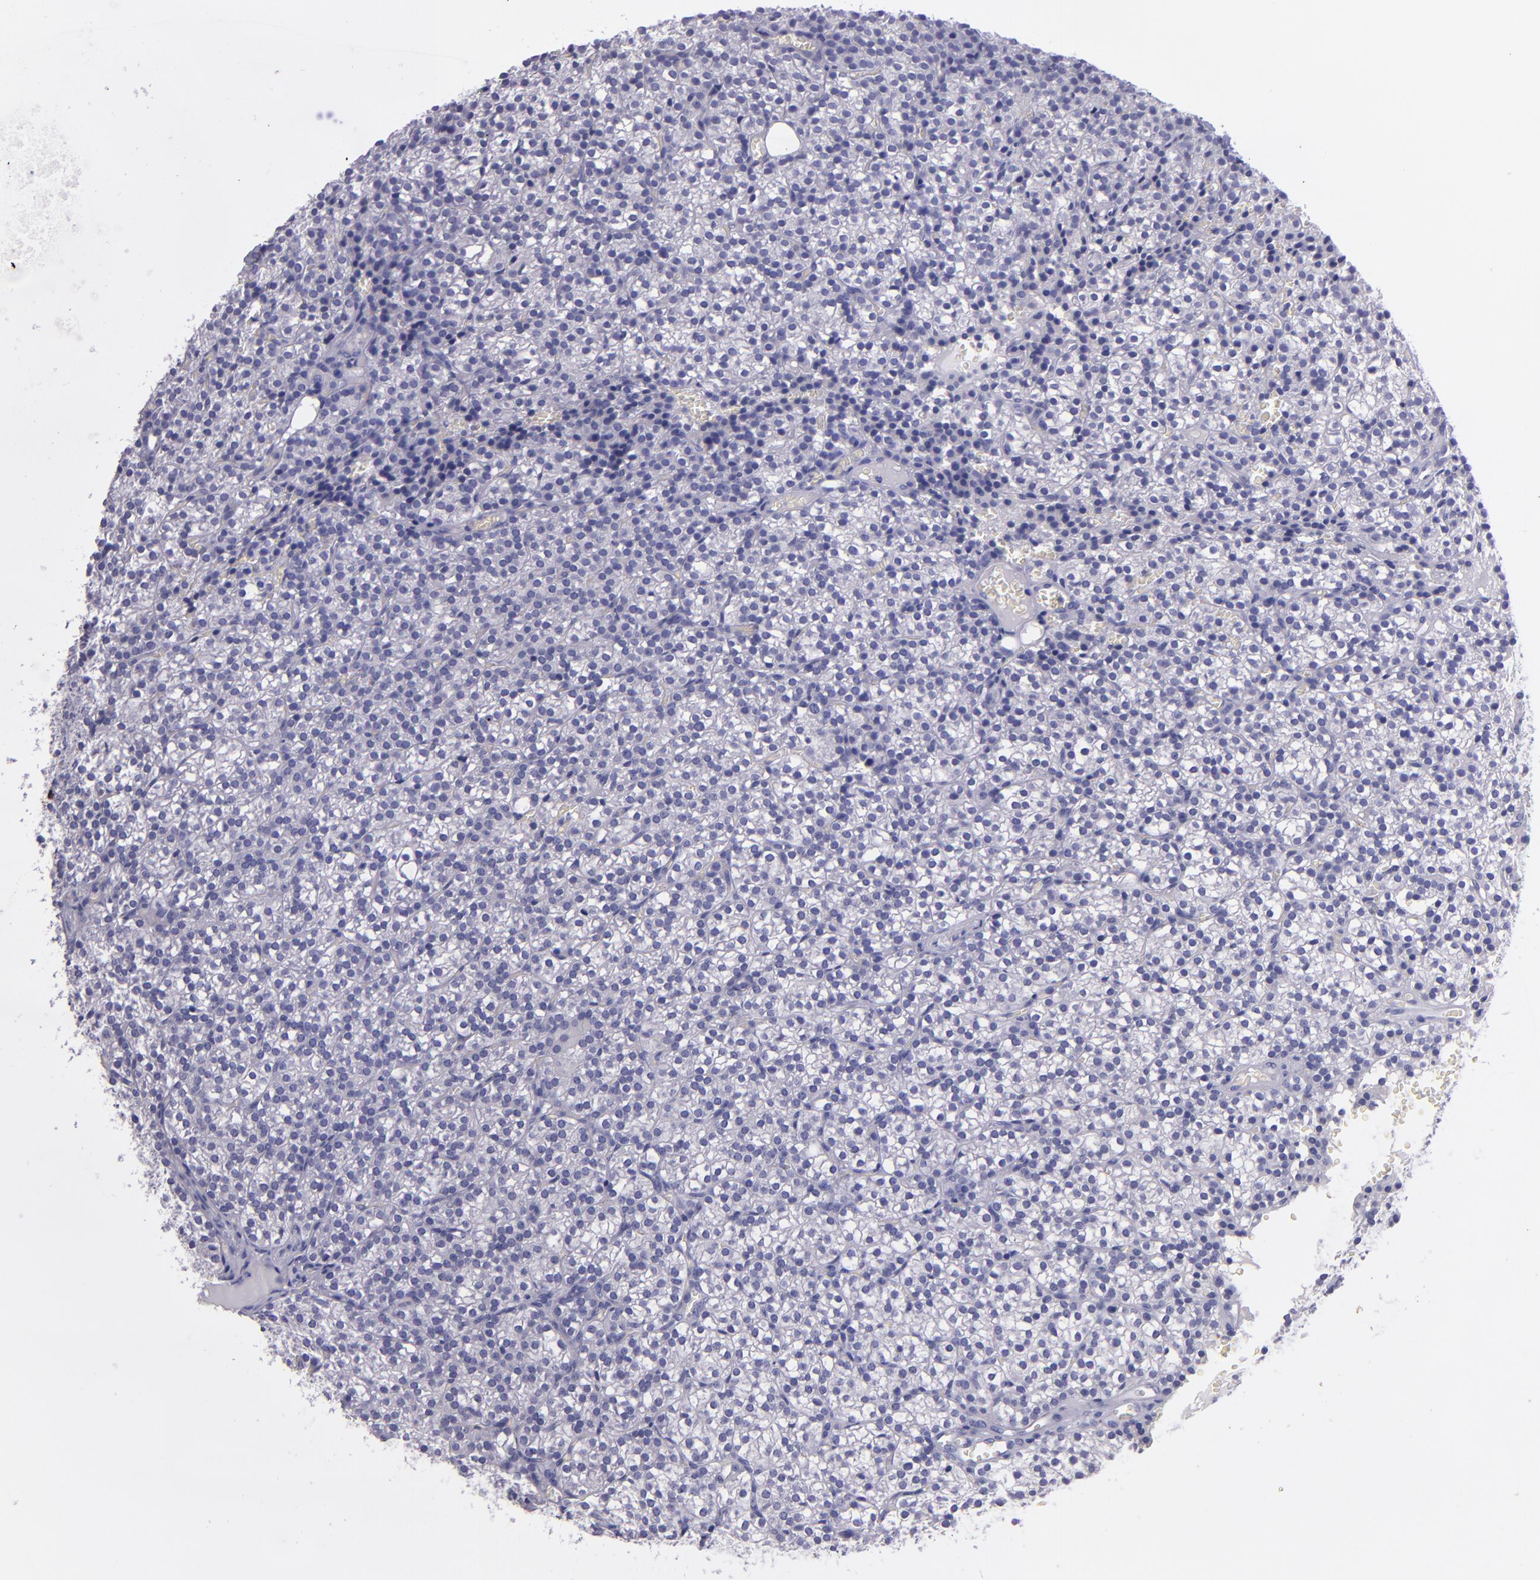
{"staining": {"intensity": "negative", "quantity": "none", "location": "none"}, "tissue": "parathyroid gland", "cell_type": "Glandular cells", "image_type": "normal", "snomed": [{"axis": "morphology", "description": "Normal tissue, NOS"}, {"axis": "topography", "description": "Parathyroid gland"}], "caption": "DAB (3,3'-diaminobenzidine) immunohistochemical staining of unremarkable human parathyroid gland shows no significant expression in glandular cells.", "gene": "TNNT3", "patient": {"sex": "female", "age": 17}}